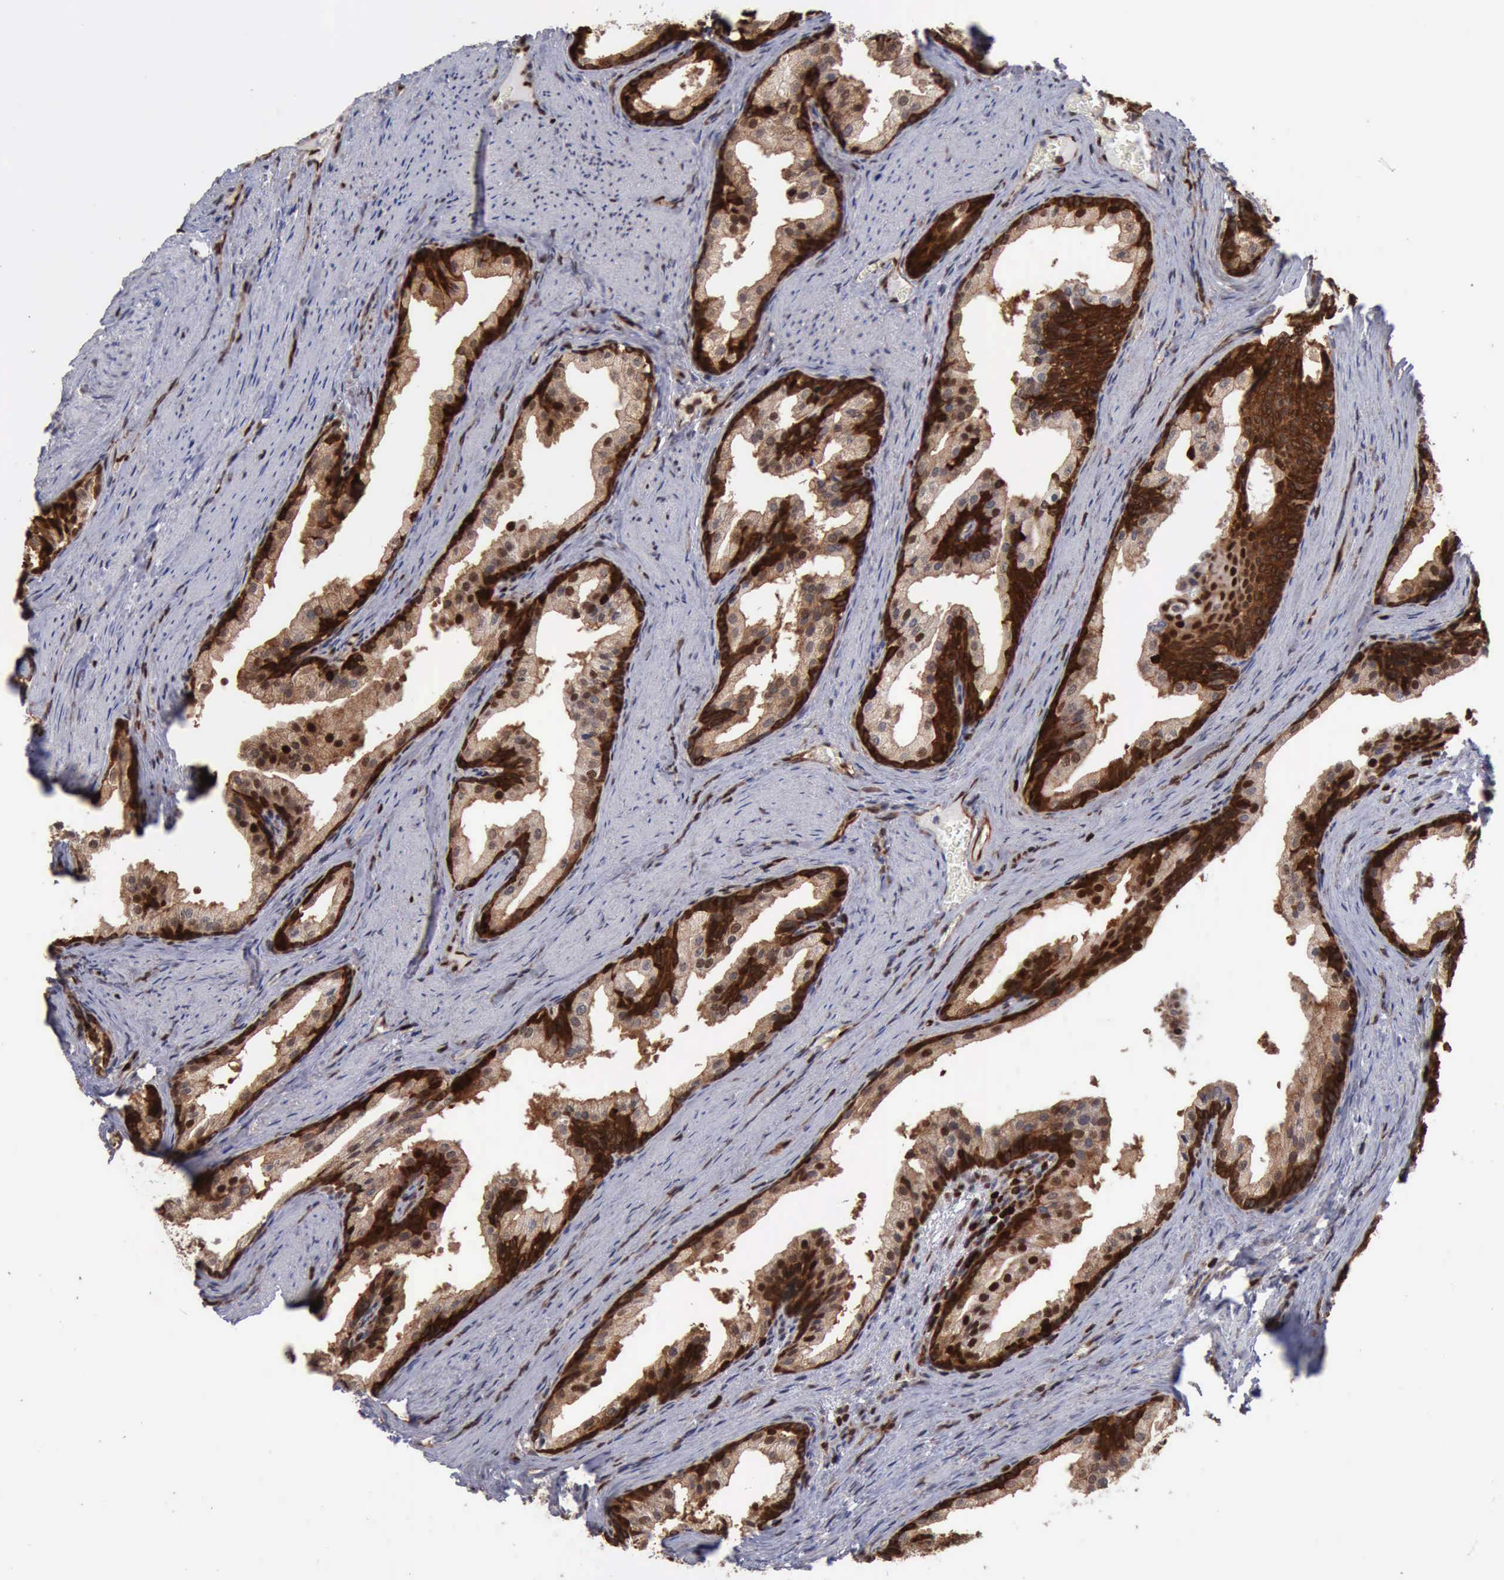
{"staining": {"intensity": "strong", "quantity": ">75%", "location": "cytoplasmic/membranous,nuclear"}, "tissue": "prostate cancer", "cell_type": "Tumor cells", "image_type": "cancer", "snomed": [{"axis": "morphology", "description": "Adenocarcinoma, Medium grade"}, {"axis": "topography", "description": "Prostate"}], "caption": "Immunohistochemical staining of human adenocarcinoma (medium-grade) (prostate) reveals high levels of strong cytoplasmic/membranous and nuclear positivity in approximately >75% of tumor cells.", "gene": "PDCD4", "patient": {"sex": "male", "age": 60}}